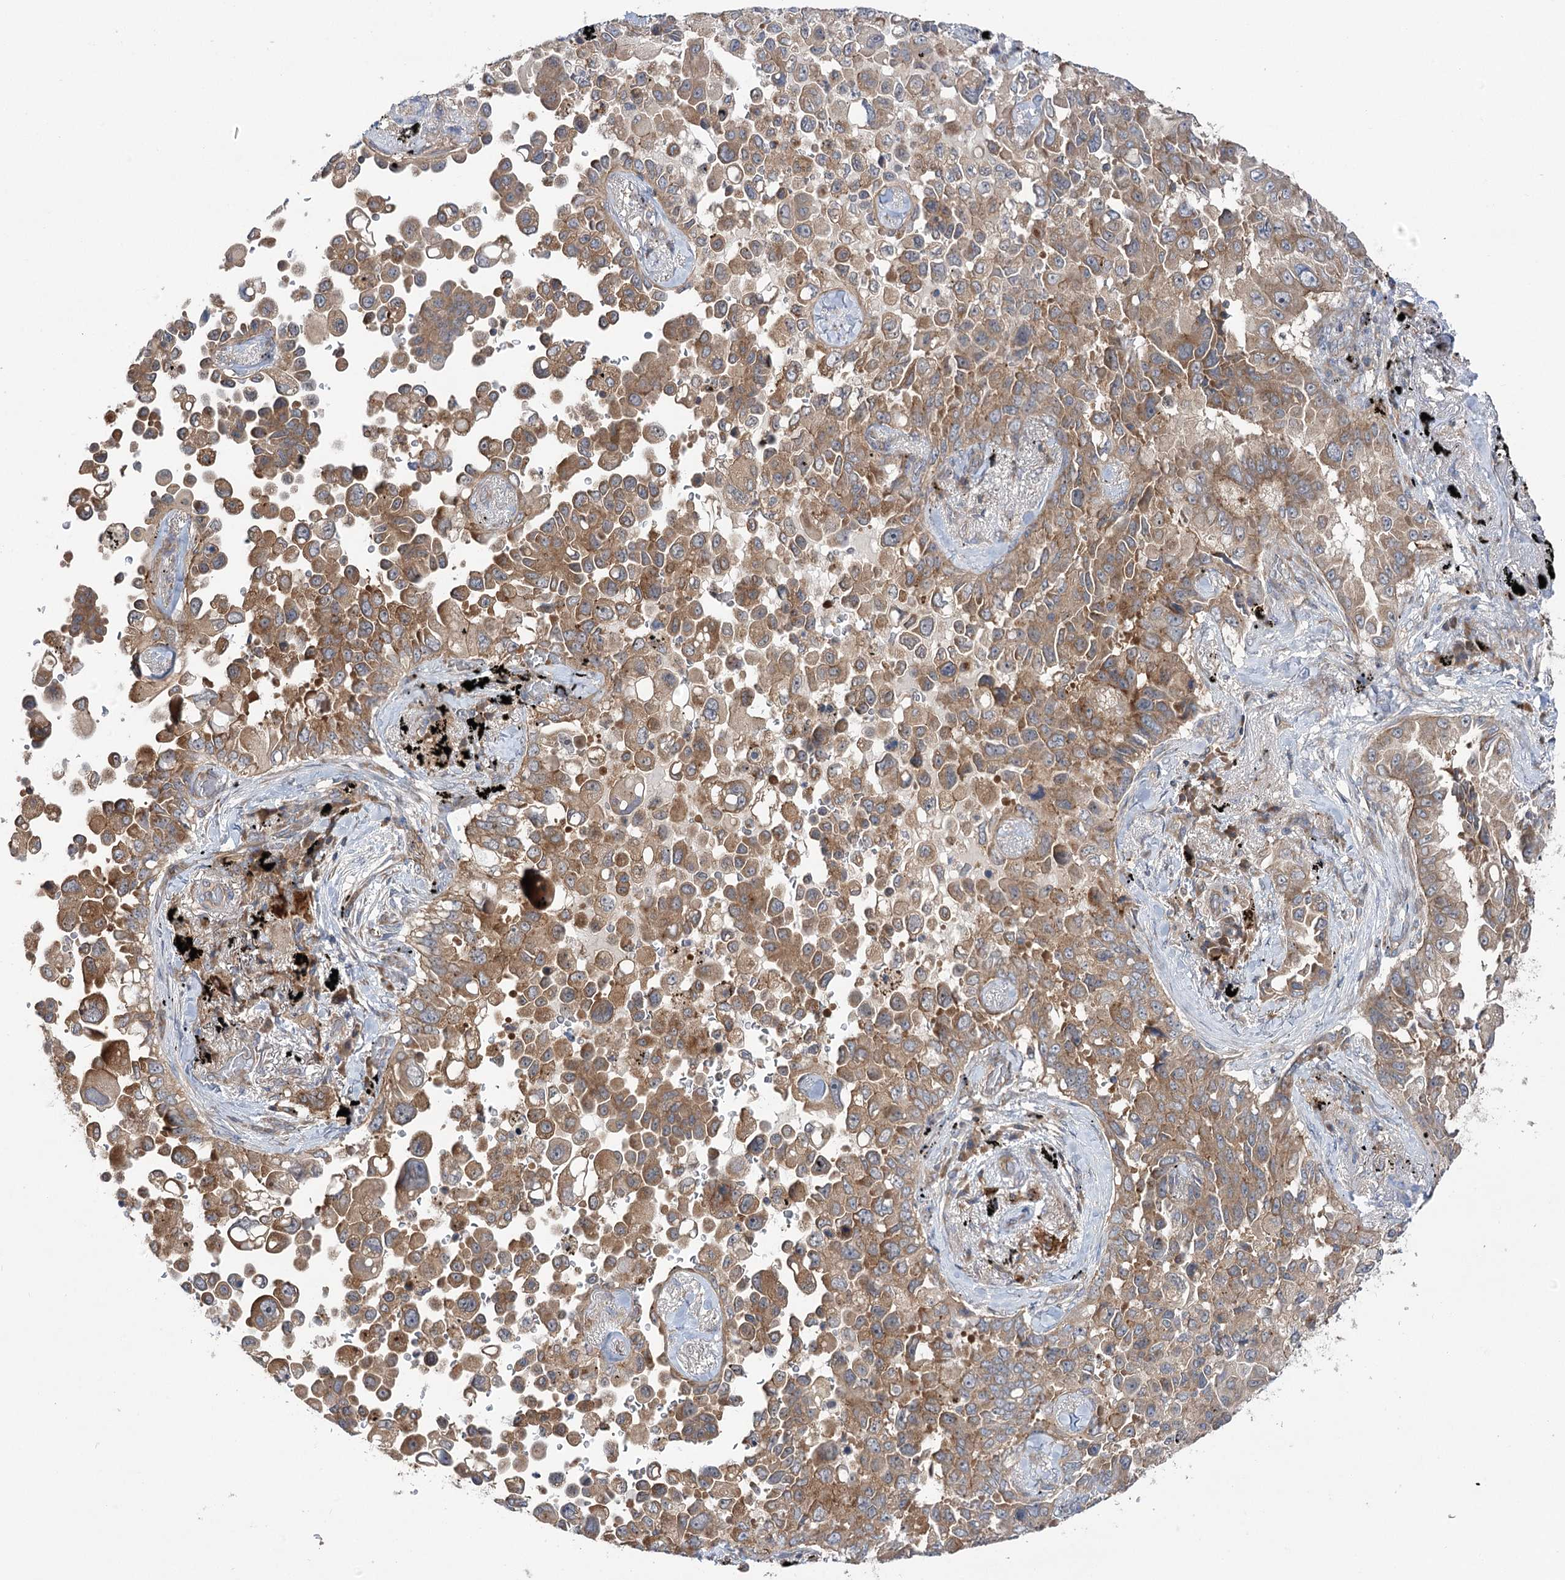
{"staining": {"intensity": "moderate", "quantity": ">75%", "location": "cytoplasmic/membranous"}, "tissue": "lung cancer", "cell_type": "Tumor cells", "image_type": "cancer", "snomed": [{"axis": "morphology", "description": "Adenocarcinoma, NOS"}, {"axis": "topography", "description": "Lung"}], "caption": "Immunohistochemical staining of human lung cancer displays medium levels of moderate cytoplasmic/membranous protein staining in about >75% of tumor cells. Nuclei are stained in blue.", "gene": "VPS37B", "patient": {"sex": "female", "age": 67}}